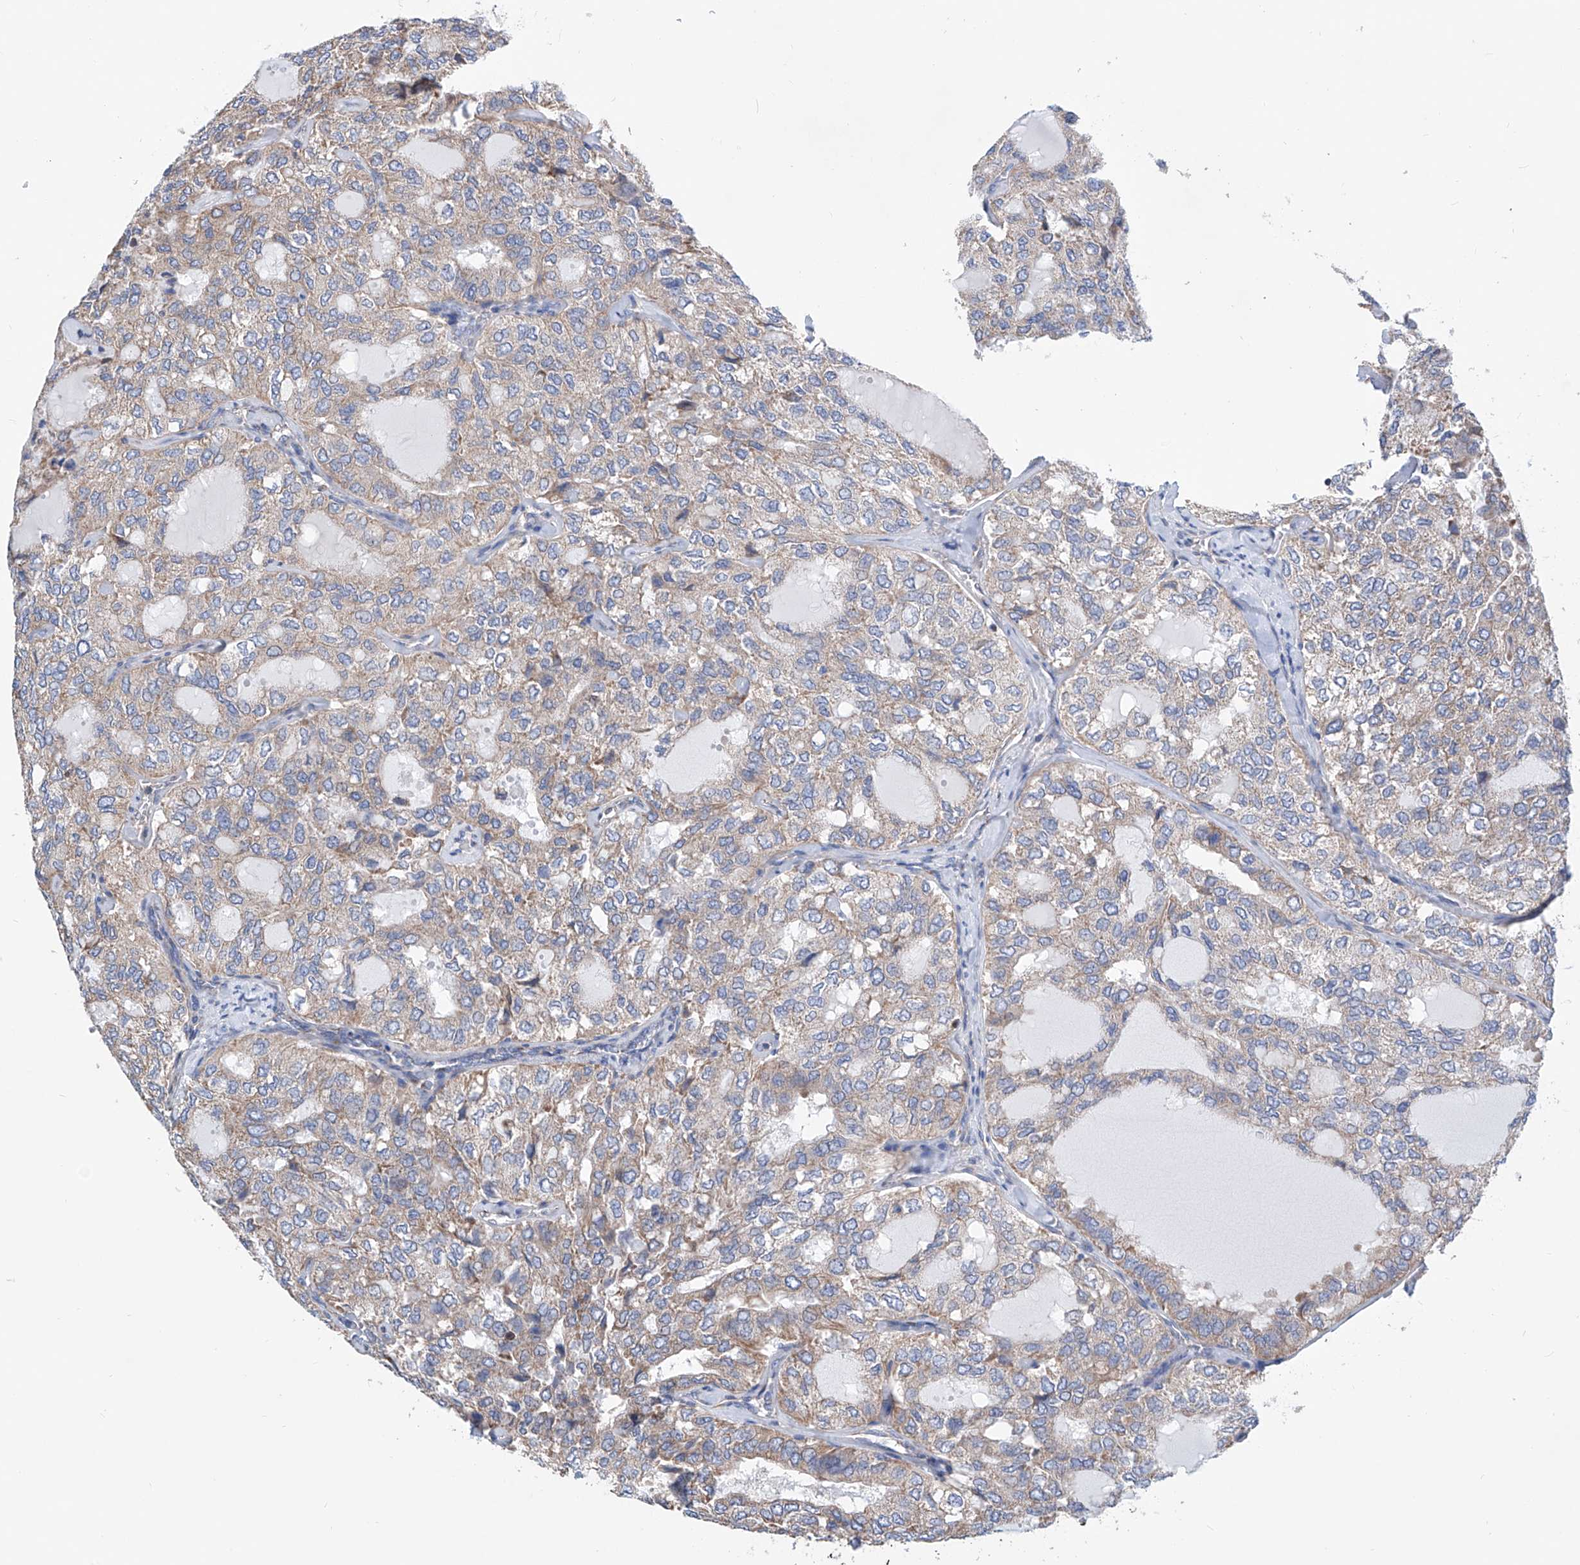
{"staining": {"intensity": "weak", "quantity": "<25%", "location": "cytoplasmic/membranous"}, "tissue": "thyroid cancer", "cell_type": "Tumor cells", "image_type": "cancer", "snomed": [{"axis": "morphology", "description": "Follicular adenoma carcinoma, NOS"}, {"axis": "topography", "description": "Thyroid gland"}], "caption": "The histopathology image displays no staining of tumor cells in thyroid cancer. The staining is performed using DAB (3,3'-diaminobenzidine) brown chromogen with nuclei counter-stained in using hematoxylin.", "gene": "MAD2L1", "patient": {"sex": "male", "age": 75}}